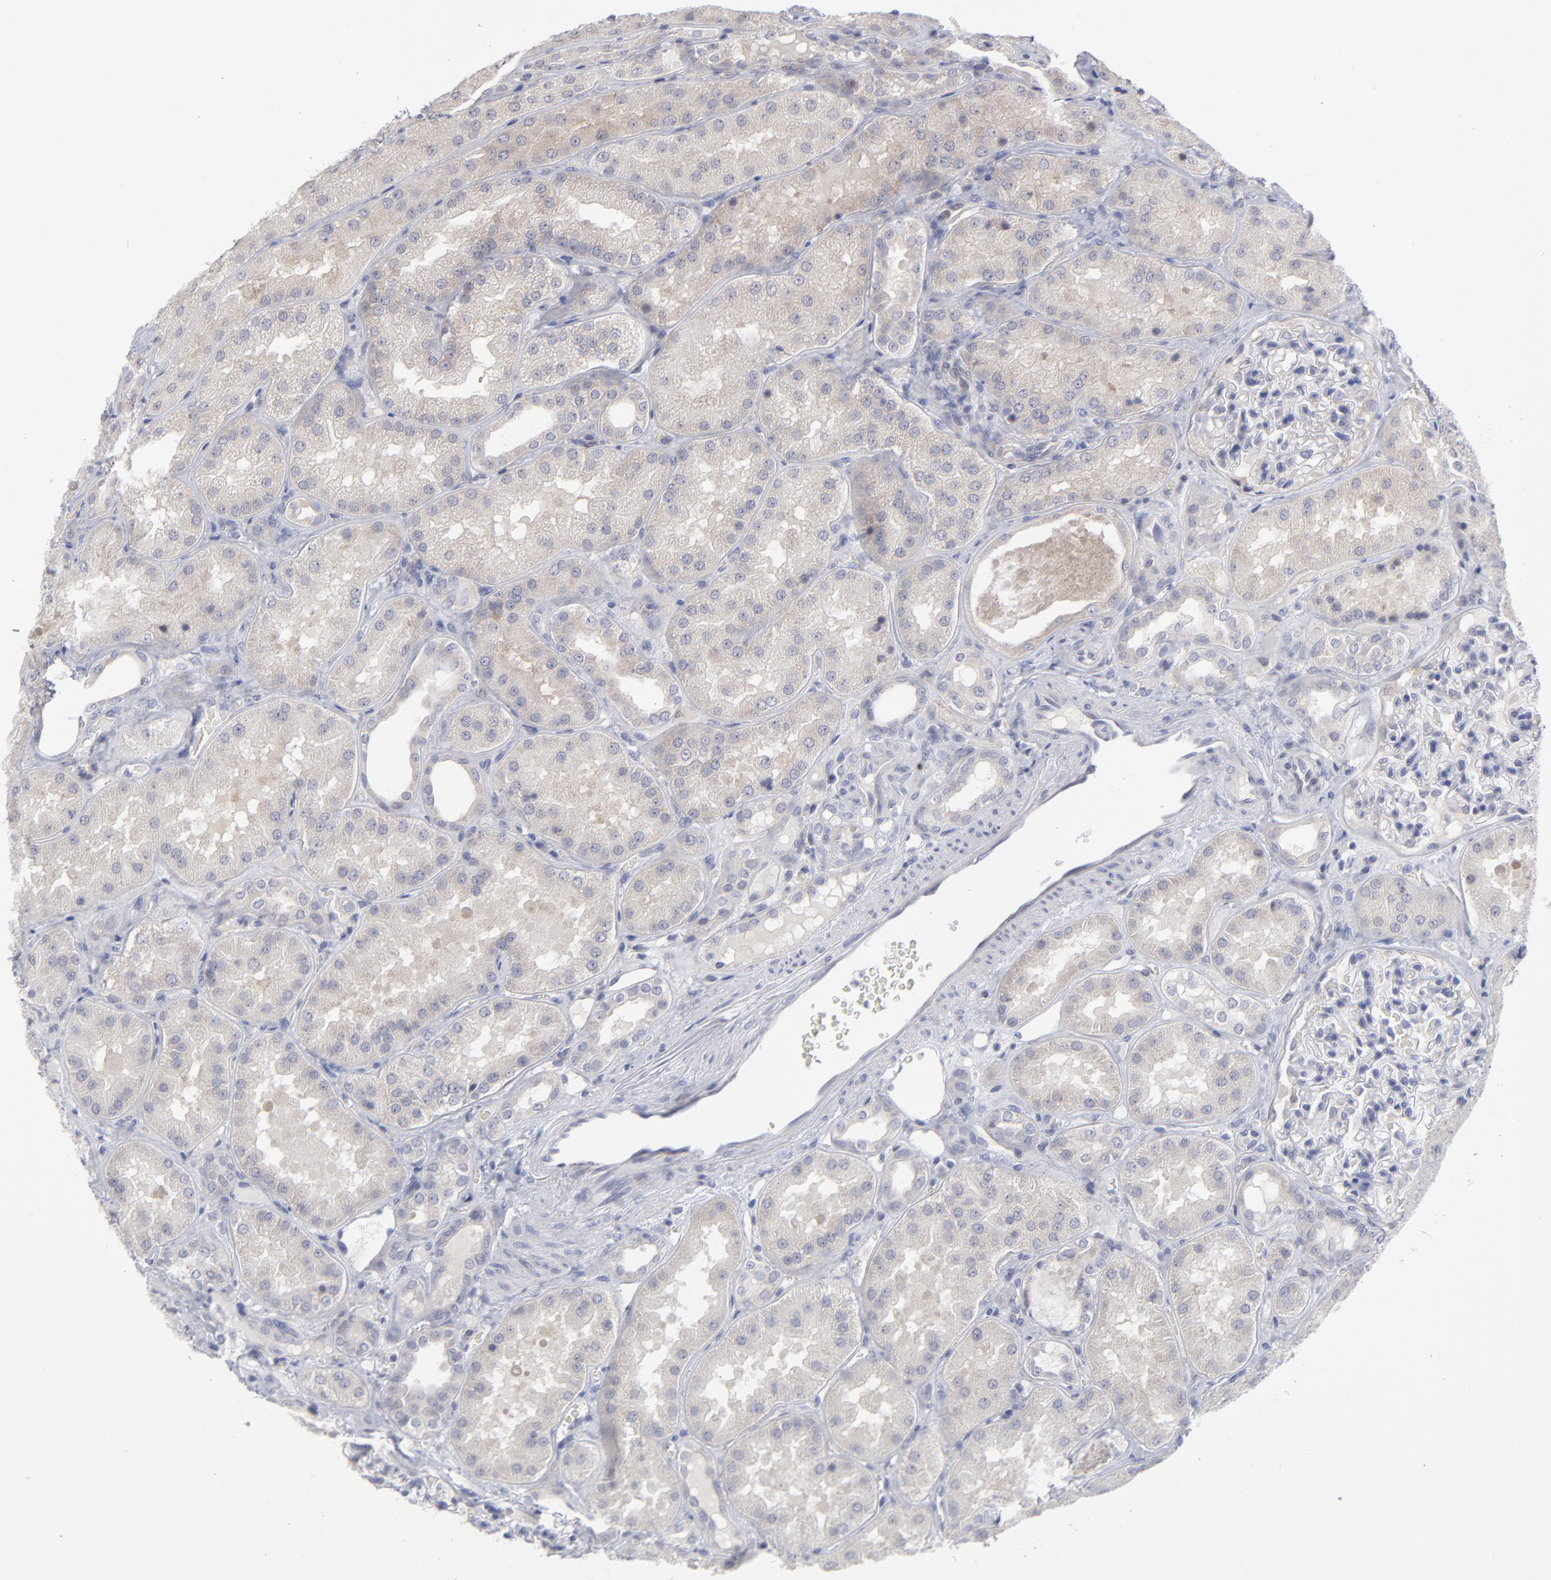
{"staining": {"intensity": "negative", "quantity": "none", "location": "none"}, "tissue": "kidney", "cell_type": "Cells in glomeruli", "image_type": "normal", "snomed": [{"axis": "morphology", "description": "Normal tissue, NOS"}, {"axis": "topography", "description": "Kidney"}], "caption": "The immunohistochemistry (IHC) micrograph has no significant staining in cells in glomeruli of kidney. (DAB (3,3'-diaminobenzidine) IHC, high magnification).", "gene": "RPS24", "patient": {"sex": "female", "age": 56}}